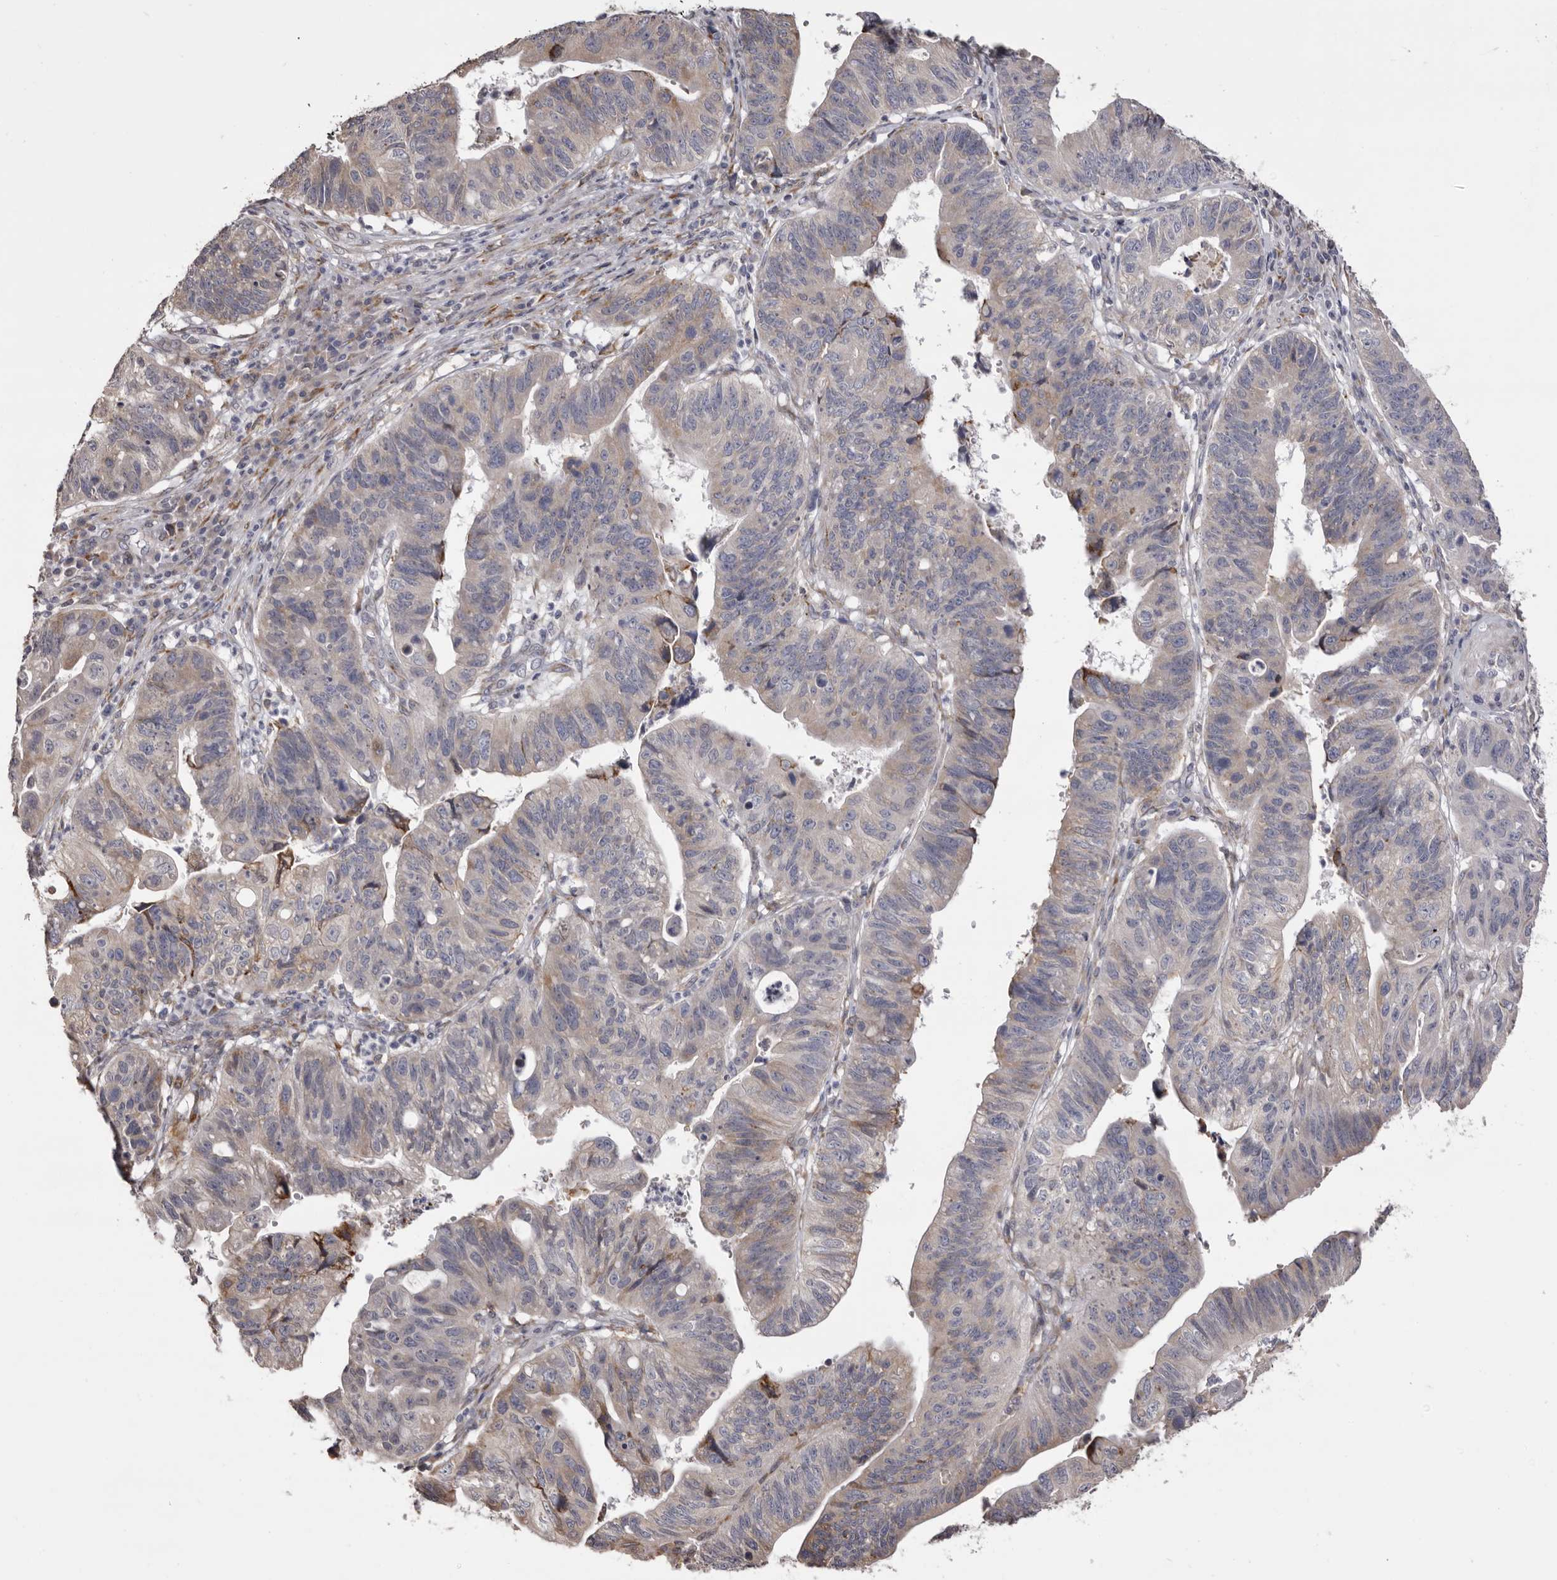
{"staining": {"intensity": "weak", "quantity": "<25%", "location": "cytoplasmic/membranous"}, "tissue": "stomach cancer", "cell_type": "Tumor cells", "image_type": "cancer", "snomed": [{"axis": "morphology", "description": "Adenocarcinoma, NOS"}, {"axis": "topography", "description": "Stomach"}], "caption": "The micrograph displays no staining of tumor cells in stomach cancer (adenocarcinoma).", "gene": "PIGX", "patient": {"sex": "male", "age": 59}}